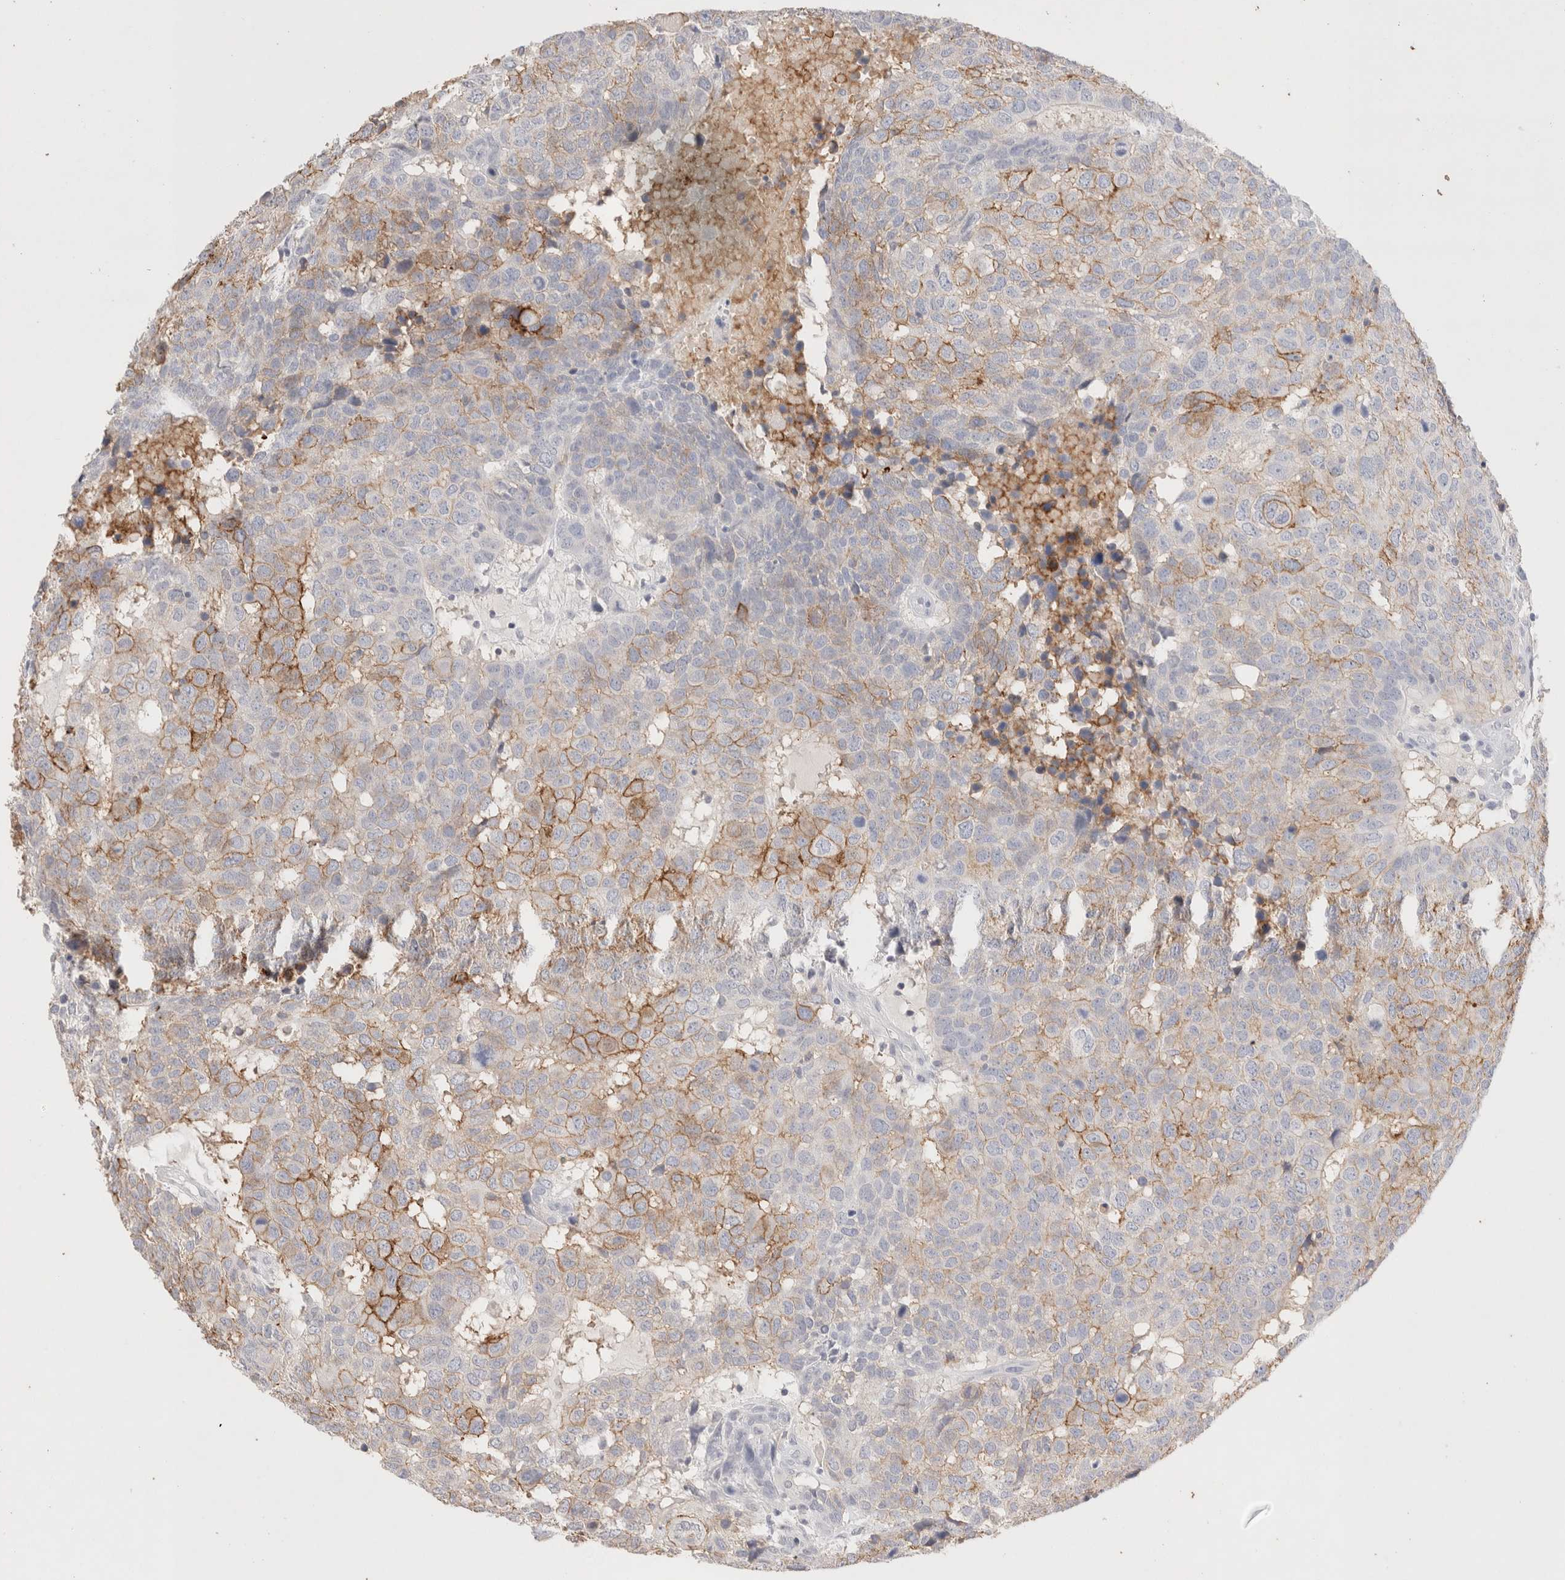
{"staining": {"intensity": "moderate", "quantity": "<25%", "location": "cytoplasmic/membranous"}, "tissue": "head and neck cancer", "cell_type": "Tumor cells", "image_type": "cancer", "snomed": [{"axis": "morphology", "description": "Squamous cell carcinoma, NOS"}, {"axis": "topography", "description": "Head-Neck"}], "caption": "Moderate cytoplasmic/membranous expression is seen in about <25% of tumor cells in head and neck cancer (squamous cell carcinoma).", "gene": "EPCAM", "patient": {"sex": "male", "age": 66}}